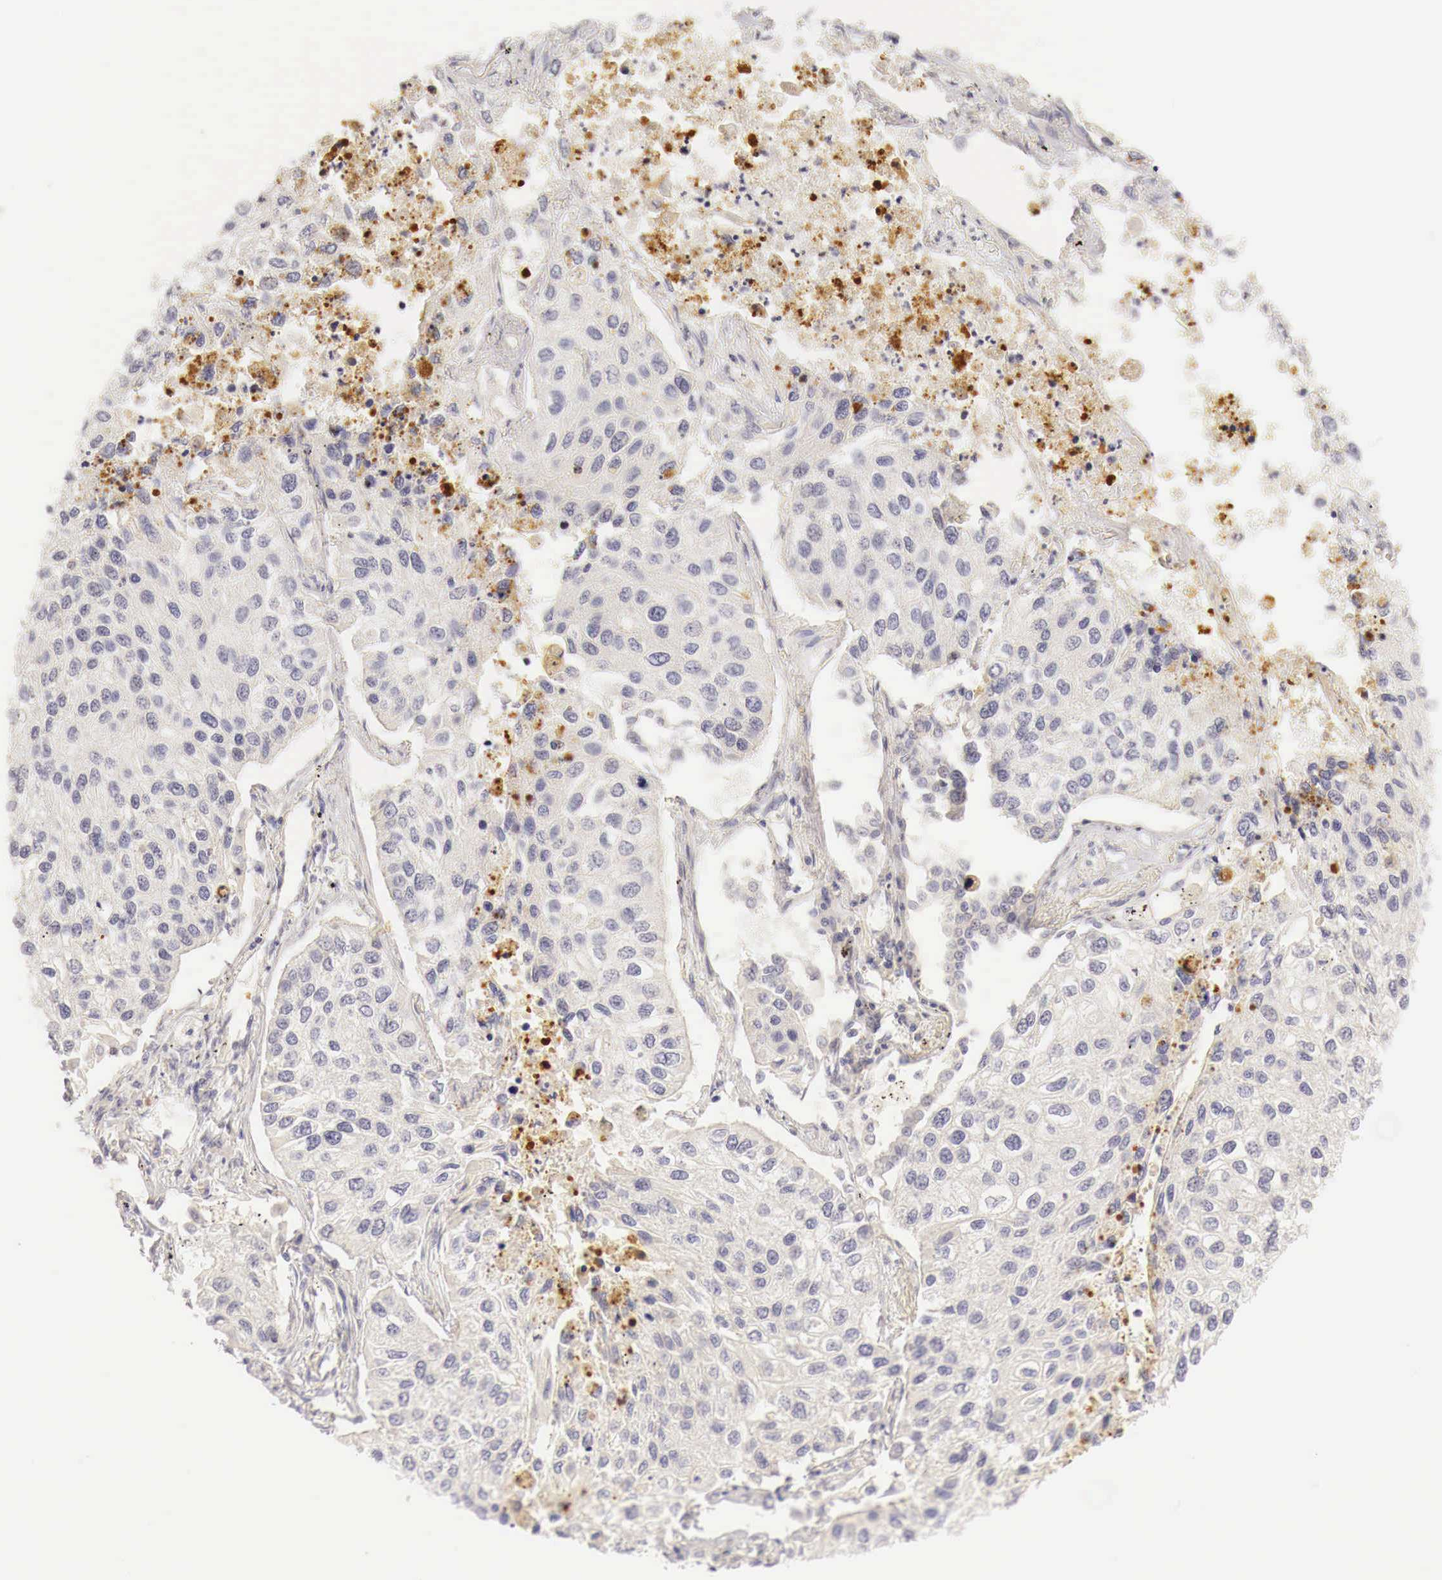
{"staining": {"intensity": "strong", "quantity": "<25%", "location": "nuclear"}, "tissue": "lung cancer", "cell_type": "Tumor cells", "image_type": "cancer", "snomed": [{"axis": "morphology", "description": "Squamous cell carcinoma, NOS"}, {"axis": "topography", "description": "Lung"}], "caption": "High-power microscopy captured an immunohistochemistry (IHC) image of lung cancer (squamous cell carcinoma), revealing strong nuclear positivity in about <25% of tumor cells.", "gene": "CASP3", "patient": {"sex": "male", "age": 75}}